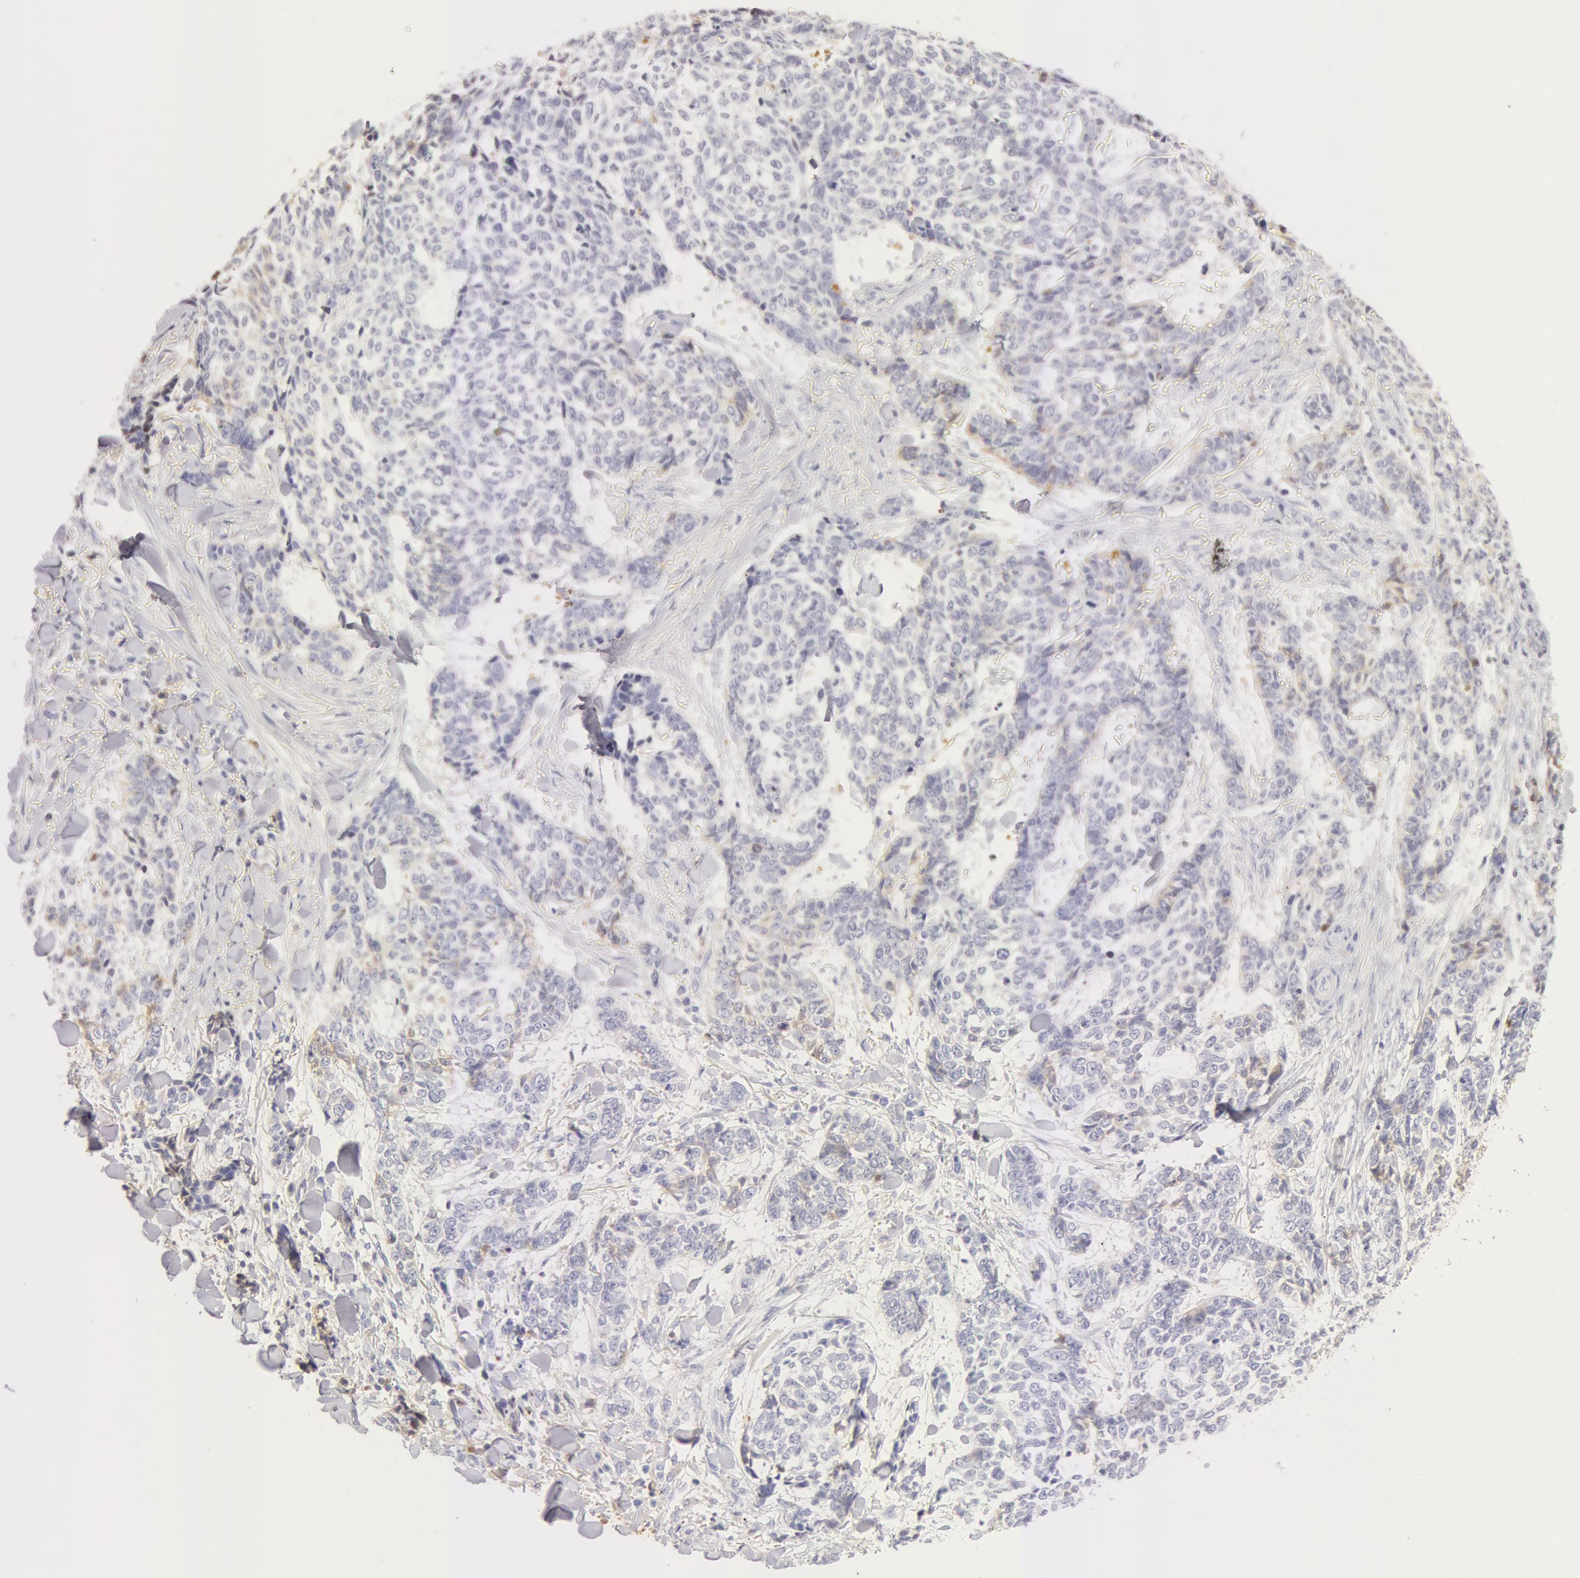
{"staining": {"intensity": "negative", "quantity": "none", "location": "none"}, "tissue": "skin cancer", "cell_type": "Tumor cells", "image_type": "cancer", "snomed": [{"axis": "morphology", "description": "Basal cell carcinoma"}, {"axis": "topography", "description": "Skin"}], "caption": "Protein analysis of basal cell carcinoma (skin) exhibits no significant staining in tumor cells.", "gene": "GC", "patient": {"sex": "female", "age": 89}}